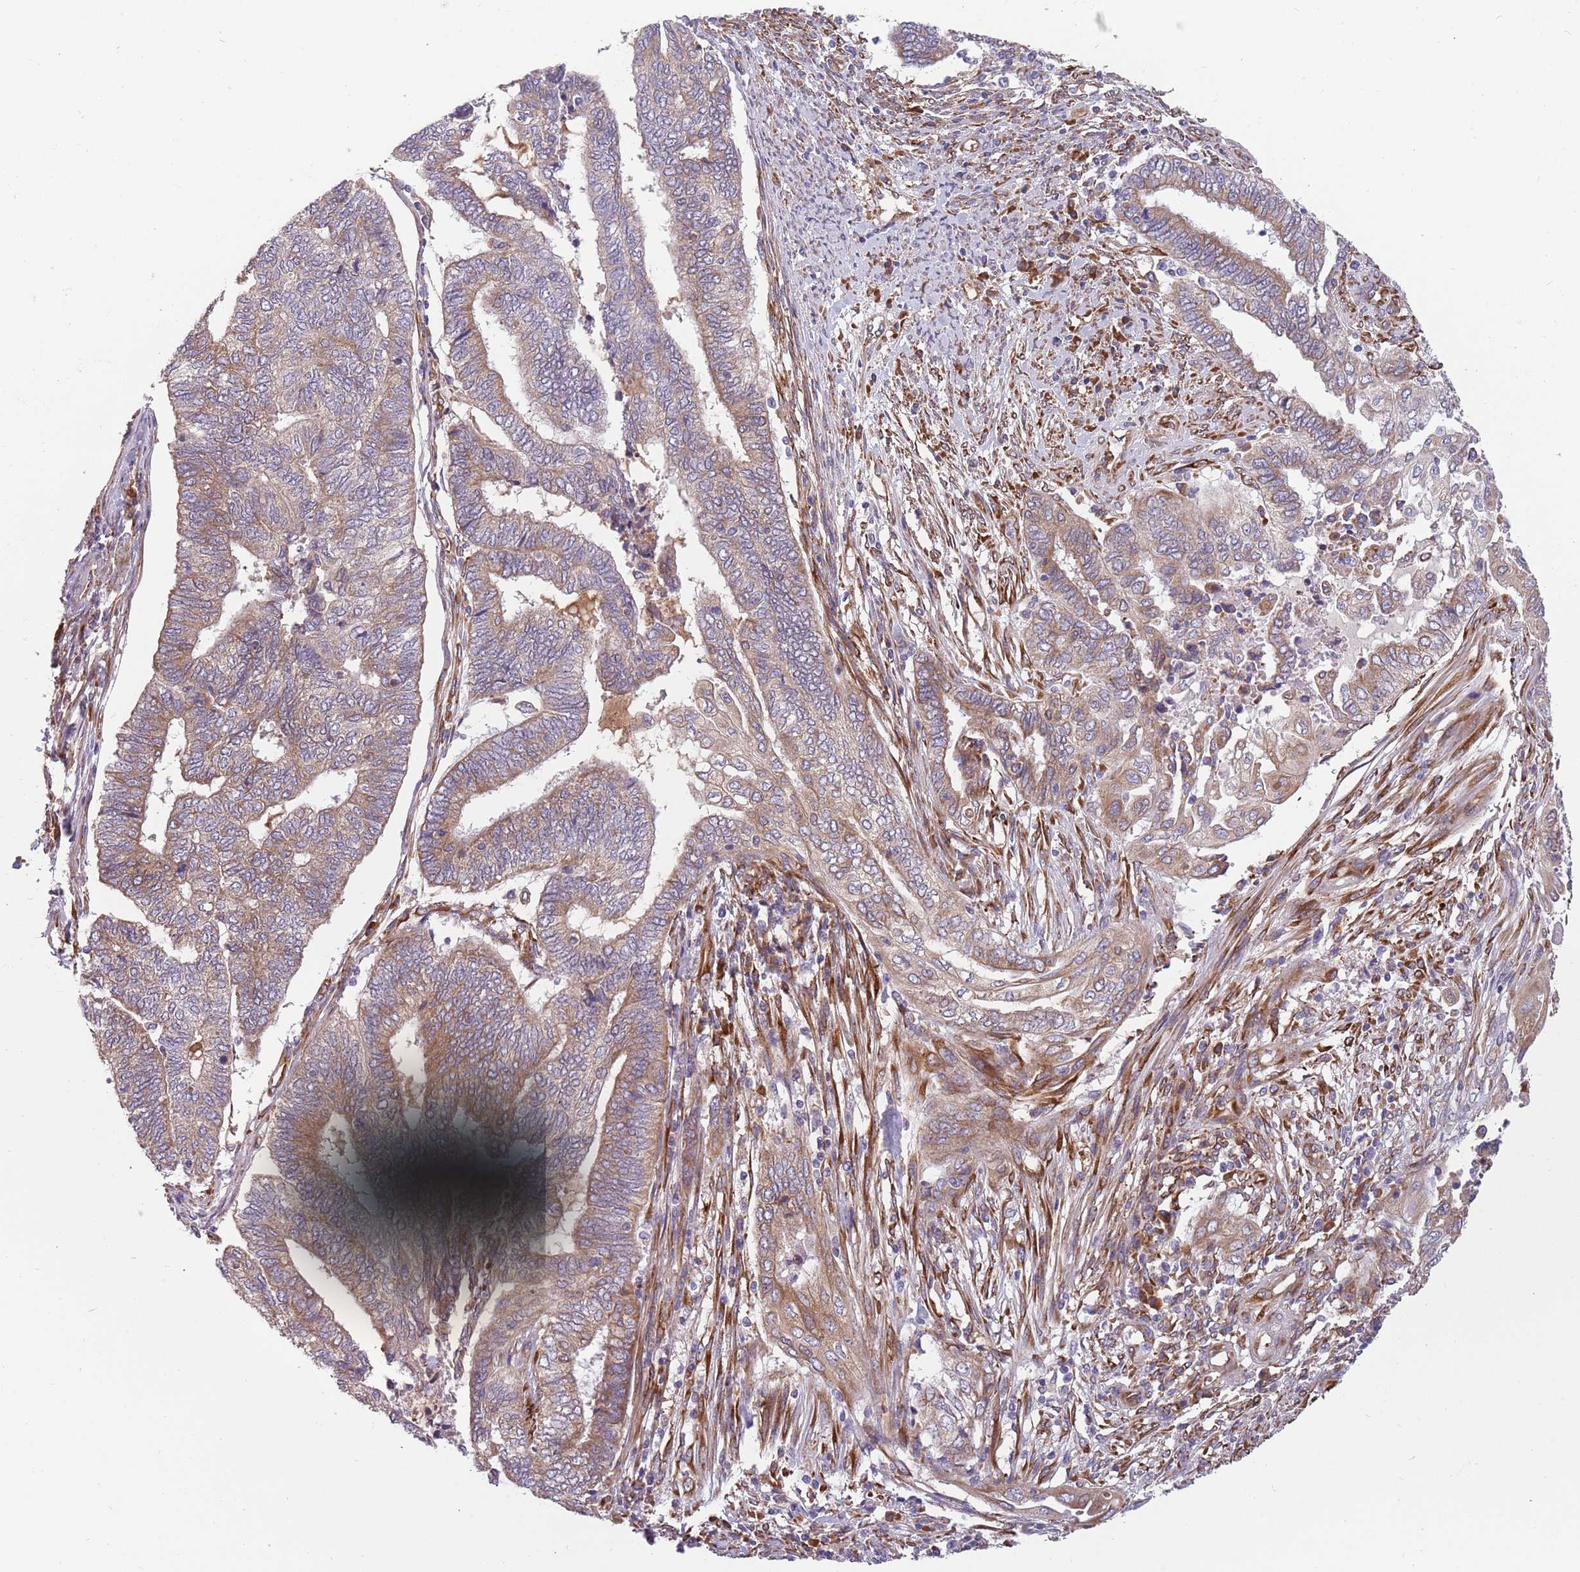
{"staining": {"intensity": "moderate", "quantity": ">75%", "location": "cytoplasmic/membranous"}, "tissue": "endometrial cancer", "cell_type": "Tumor cells", "image_type": "cancer", "snomed": [{"axis": "morphology", "description": "Adenocarcinoma, NOS"}, {"axis": "topography", "description": "Uterus"}, {"axis": "topography", "description": "Endometrium"}], "caption": "Protein staining displays moderate cytoplasmic/membranous expression in about >75% of tumor cells in endometrial cancer (adenocarcinoma).", "gene": "ARMCX6", "patient": {"sex": "female", "age": 70}}